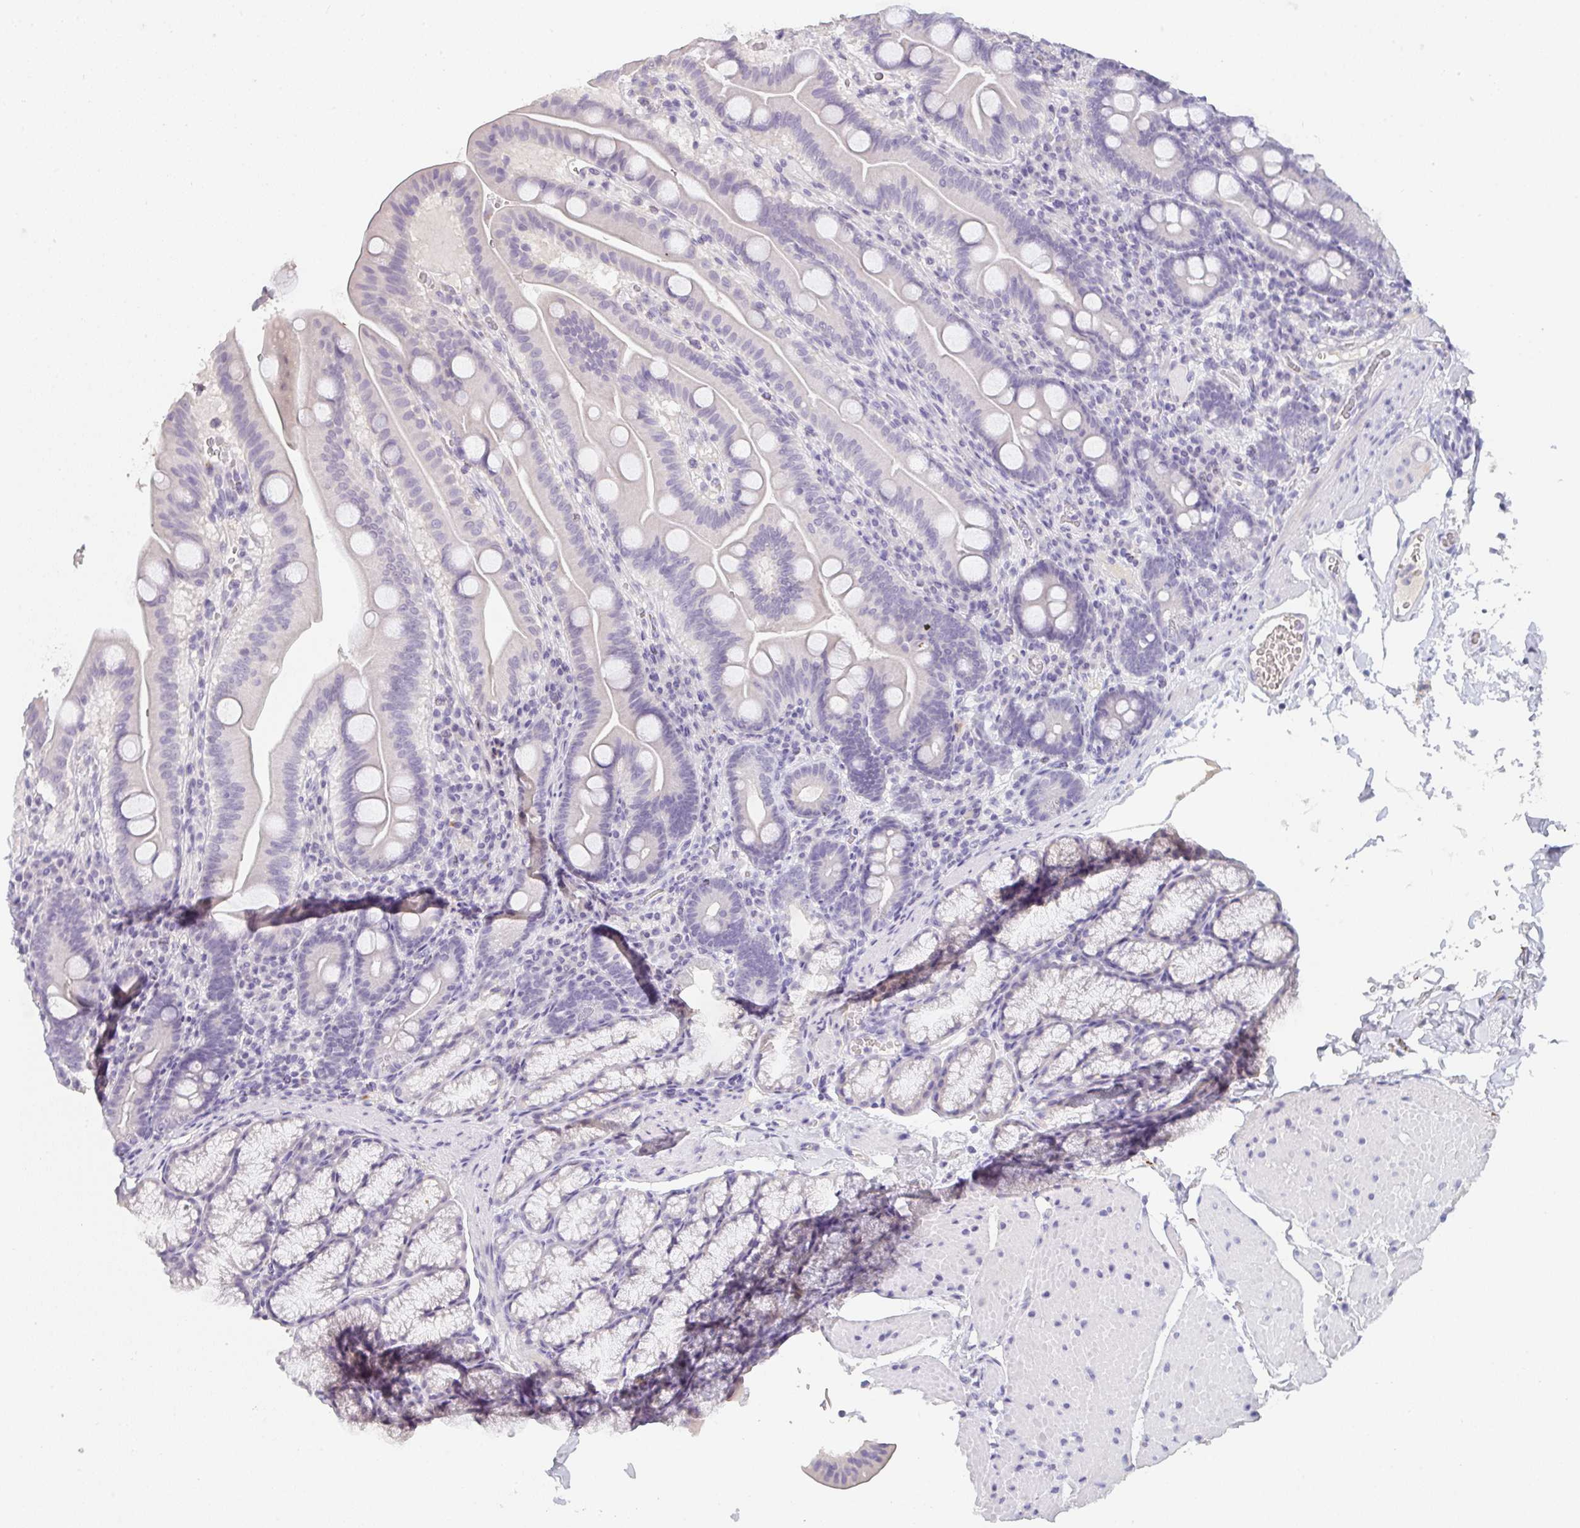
{"staining": {"intensity": "negative", "quantity": "none", "location": "none"}, "tissue": "duodenum", "cell_type": "Glandular cells", "image_type": "normal", "snomed": [{"axis": "morphology", "description": "Normal tissue, NOS"}, {"axis": "topography", "description": "Duodenum"}], "caption": "The immunohistochemistry image has no significant positivity in glandular cells of duodenum. (Brightfield microscopy of DAB immunohistochemistry at high magnification).", "gene": "C1QTNF8", "patient": {"sex": "male", "age": 59}}